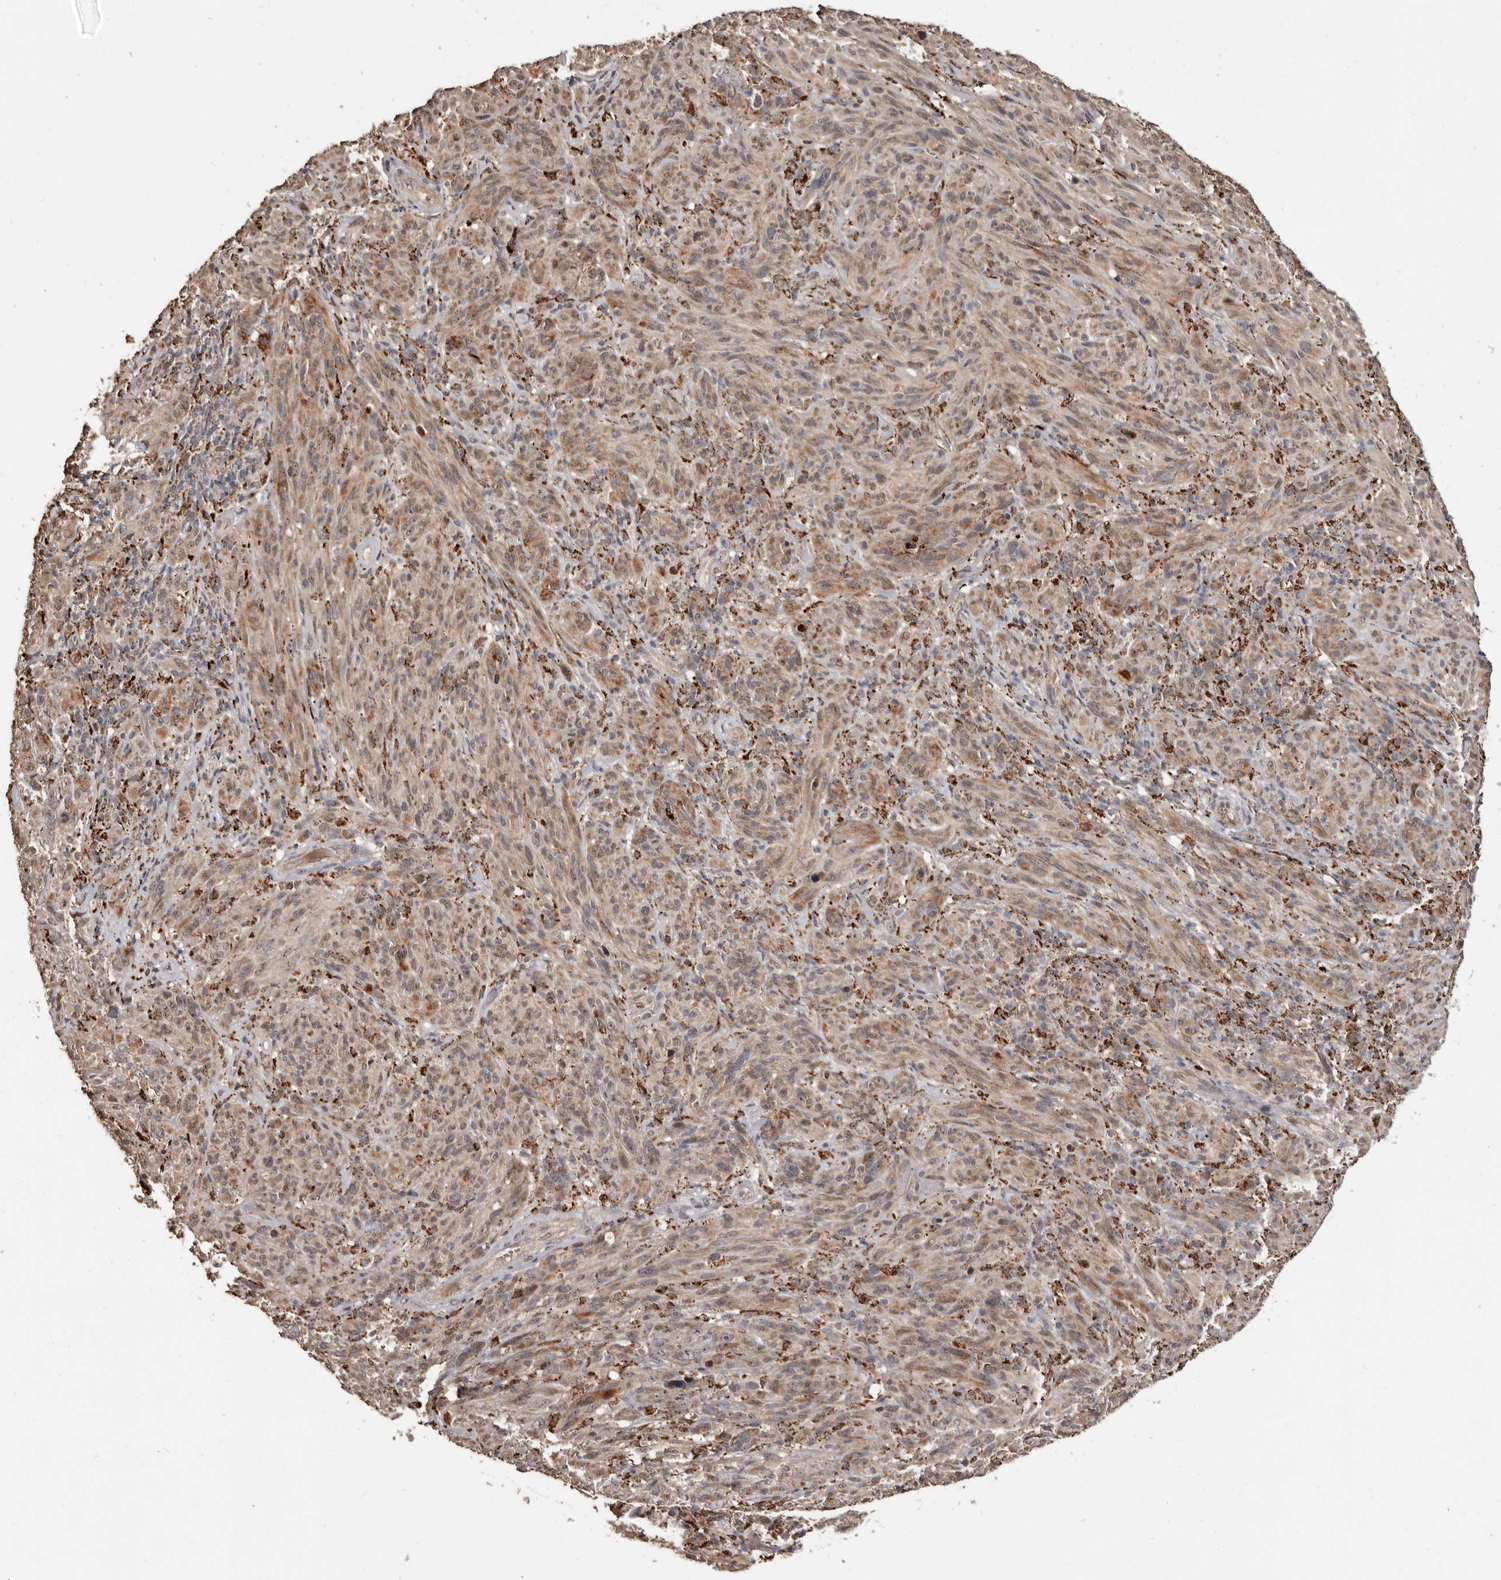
{"staining": {"intensity": "moderate", "quantity": ">75%", "location": "cytoplasmic/membranous"}, "tissue": "melanoma", "cell_type": "Tumor cells", "image_type": "cancer", "snomed": [{"axis": "morphology", "description": "Malignant melanoma, NOS"}, {"axis": "topography", "description": "Skin of head"}], "caption": "Tumor cells demonstrate medium levels of moderate cytoplasmic/membranous expression in approximately >75% of cells in human malignant melanoma.", "gene": "AKAP7", "patient": {"sex": "male", "age": 96}}